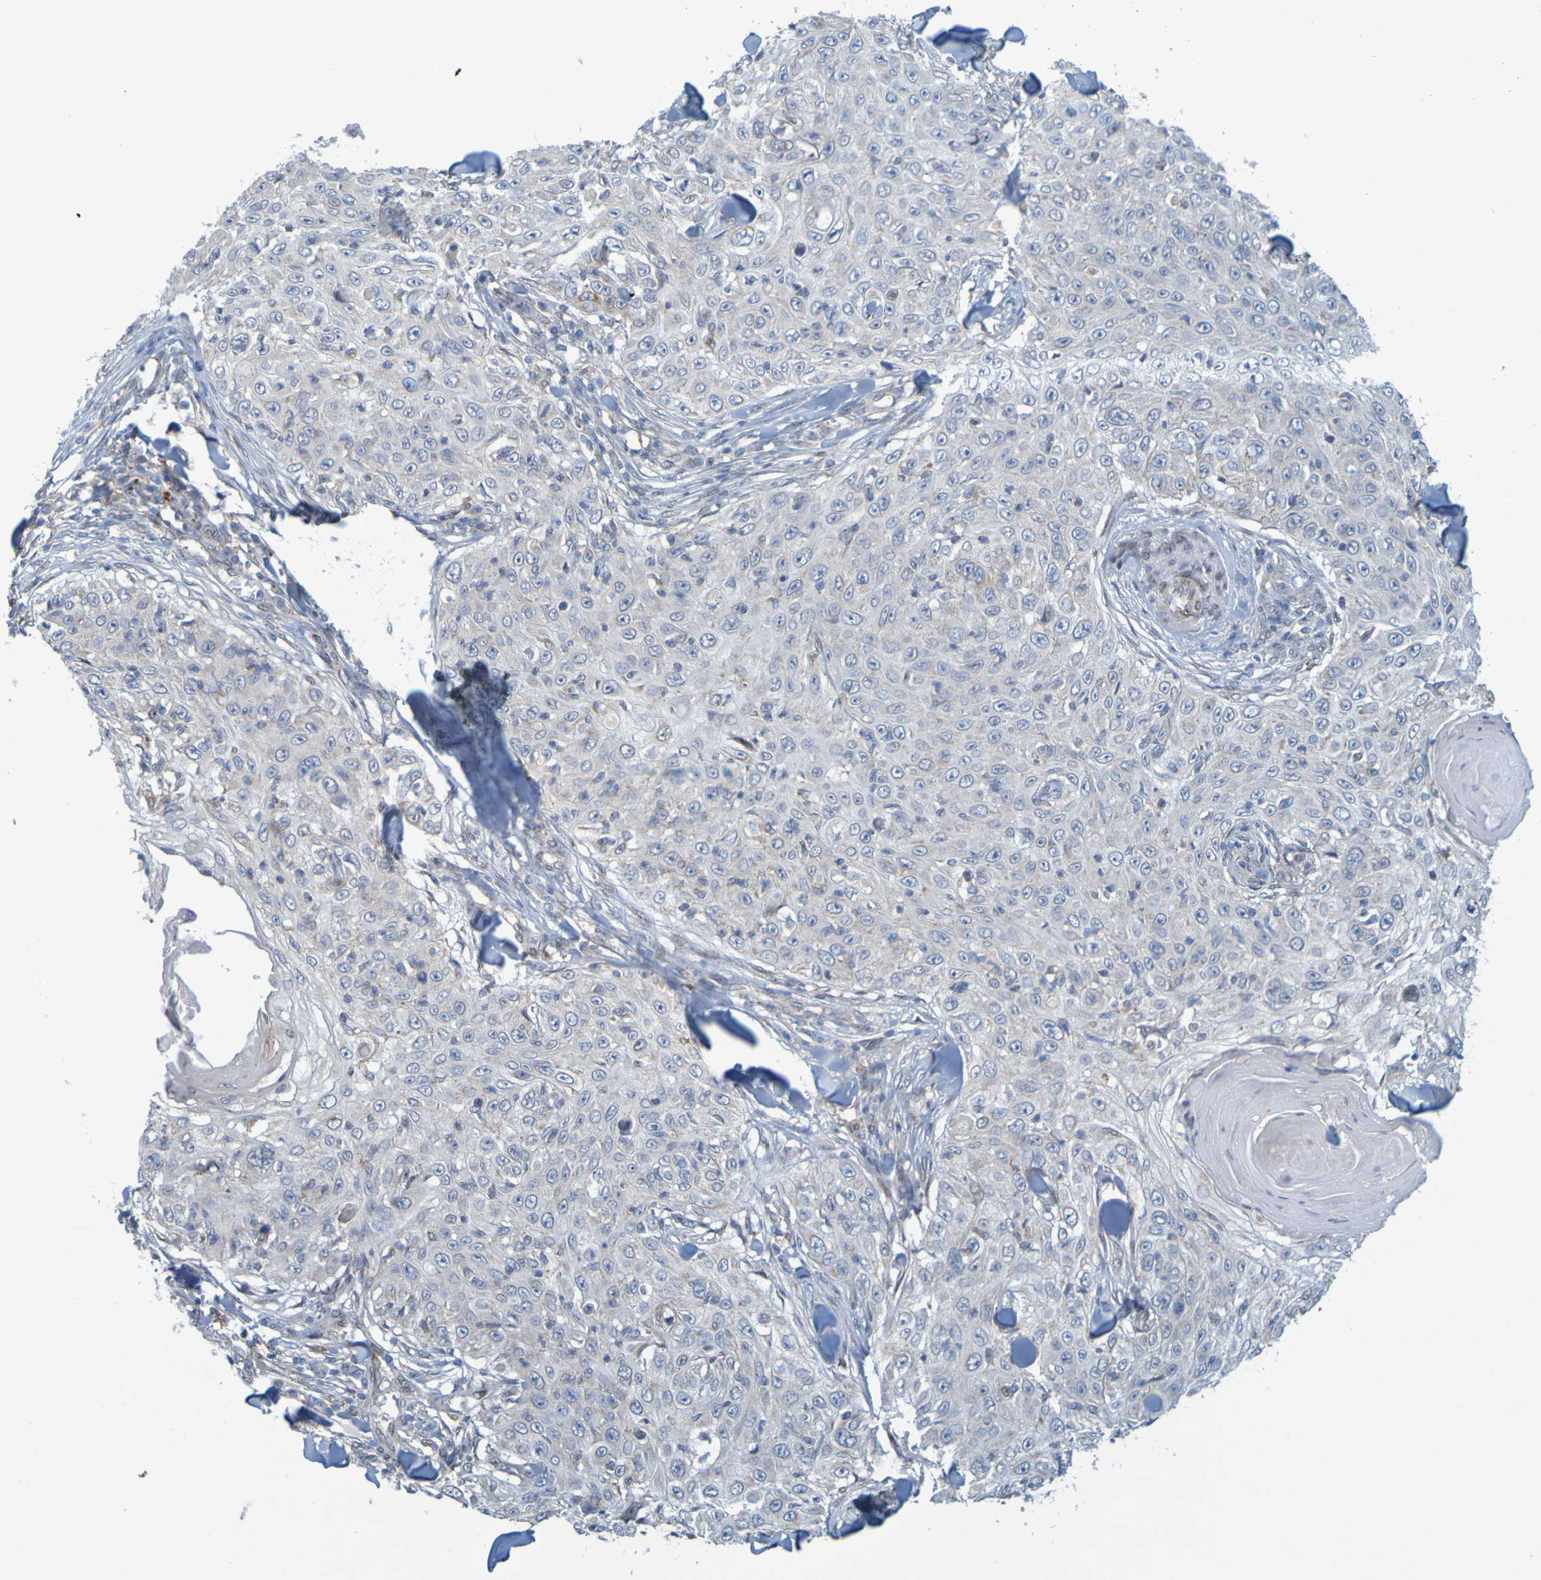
{"staining": {"intensity": "negative", "quantity": "none", "location": "none"}, "tissue": "skin cancer", "cell_type": "Tumor cells", "image_type": "cancer", "snomed": [{"axis": "morphology", "description": "Squamous cell carcinoma, NOS"}, {"axis": "topography", "description": "Skin"}], "caption": "The immunohistochemistry histopathology image has no significant staining in tumor cells of skin cancer tissue.", "gene": "MAG", "patient": {"sex": "male", "age": 86}}